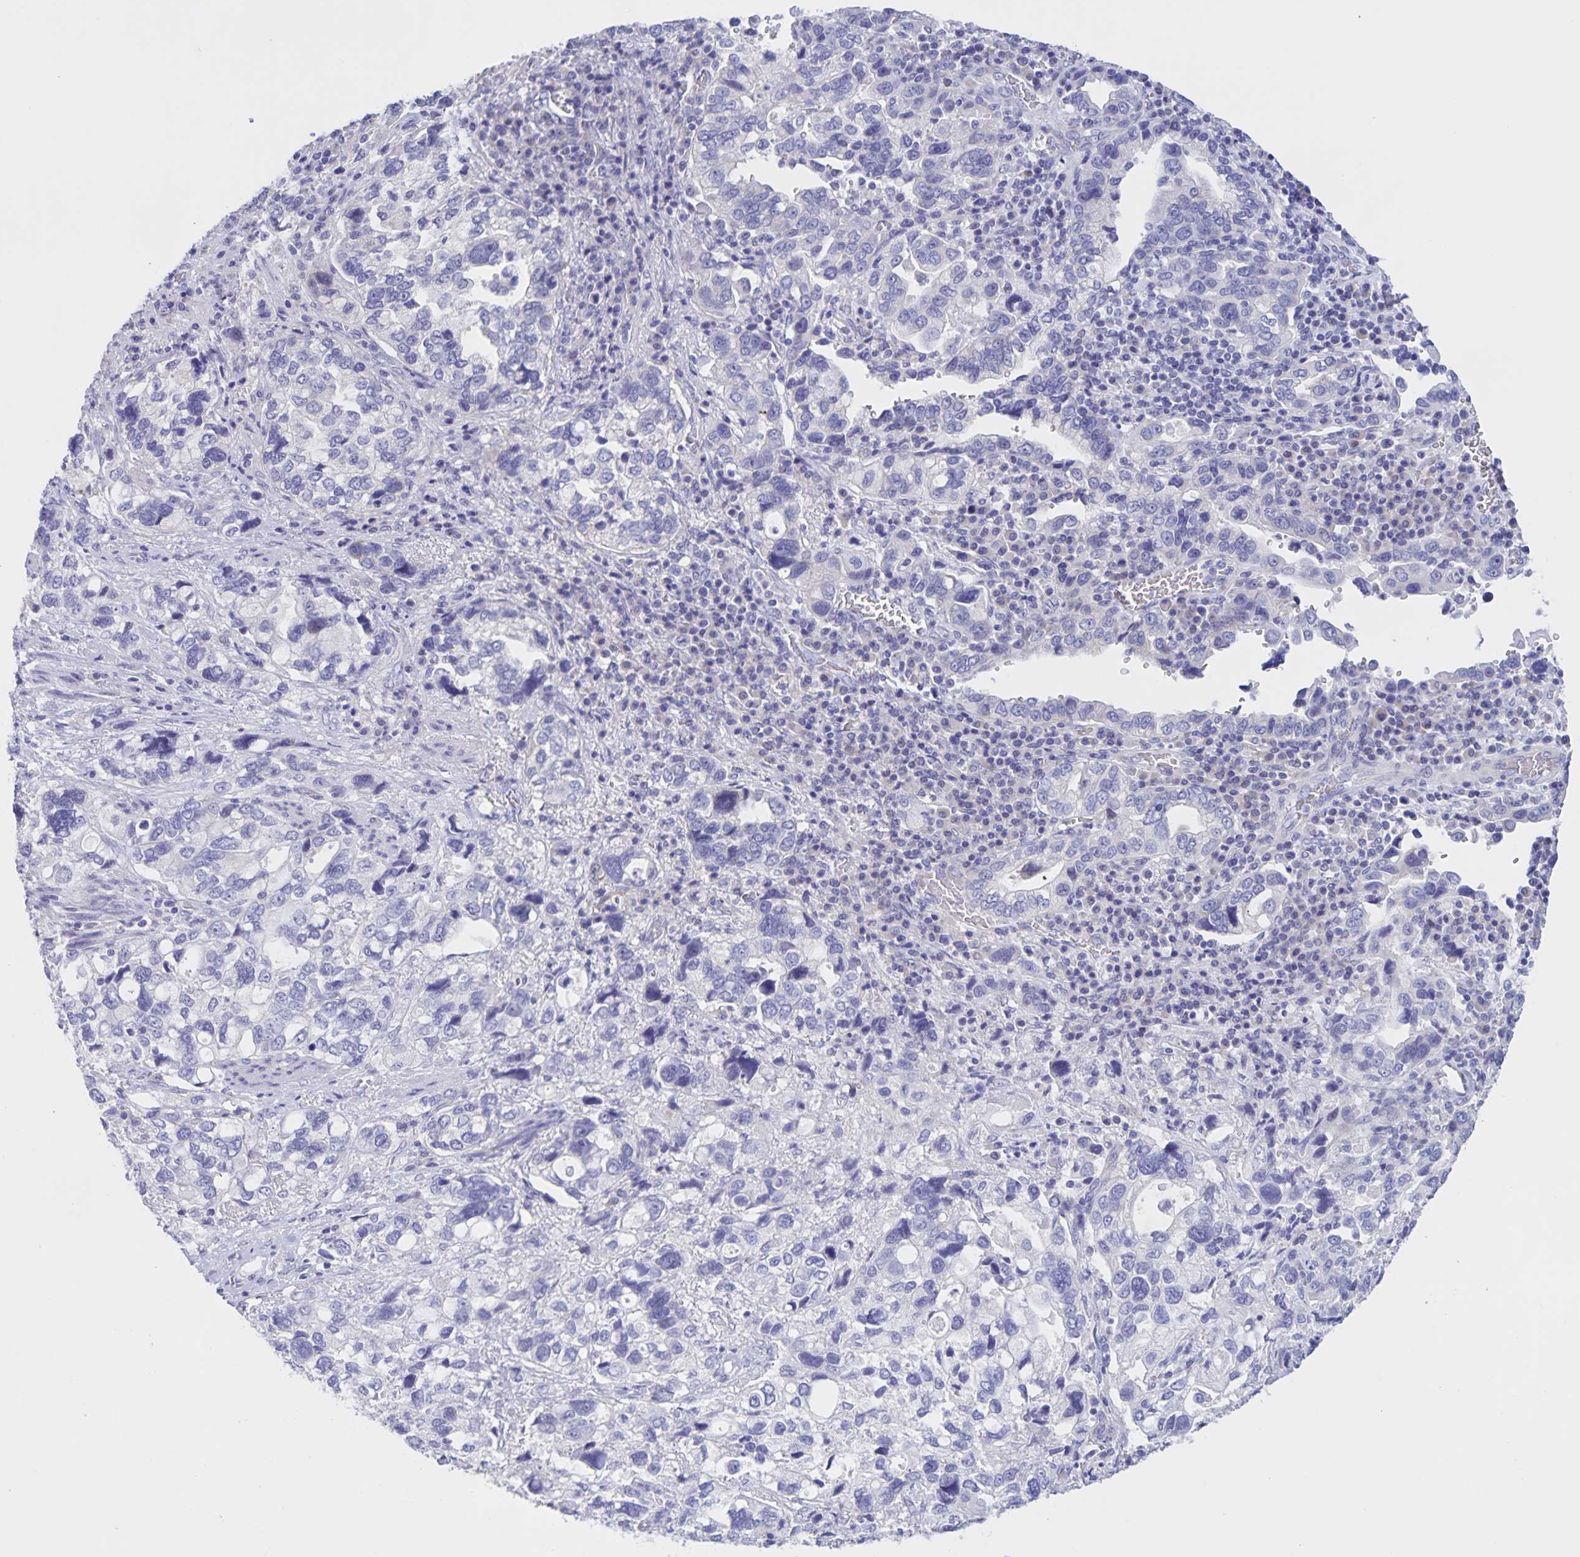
{"staining": {"intensity": "negative", "quantity": "none", "location": "none"}, "tissue": "stomach cancer", "cell_type": "Tumor cells", "image_type": "cancer", "snomed": [{"axis": "morphology", "description": "Adenocarcinoma, NOS"}, {"axis": "topography", "description": "Stomach, upper"}], "caption": "Immunohistochemistry image of neoplastic tissue: stomach cancer (adenocarcinoma) stained with DAB shows no significant protein positivity in tumor cells.", "gene": "DMGDH", "patient": {"sex": "female", "age": 81}}